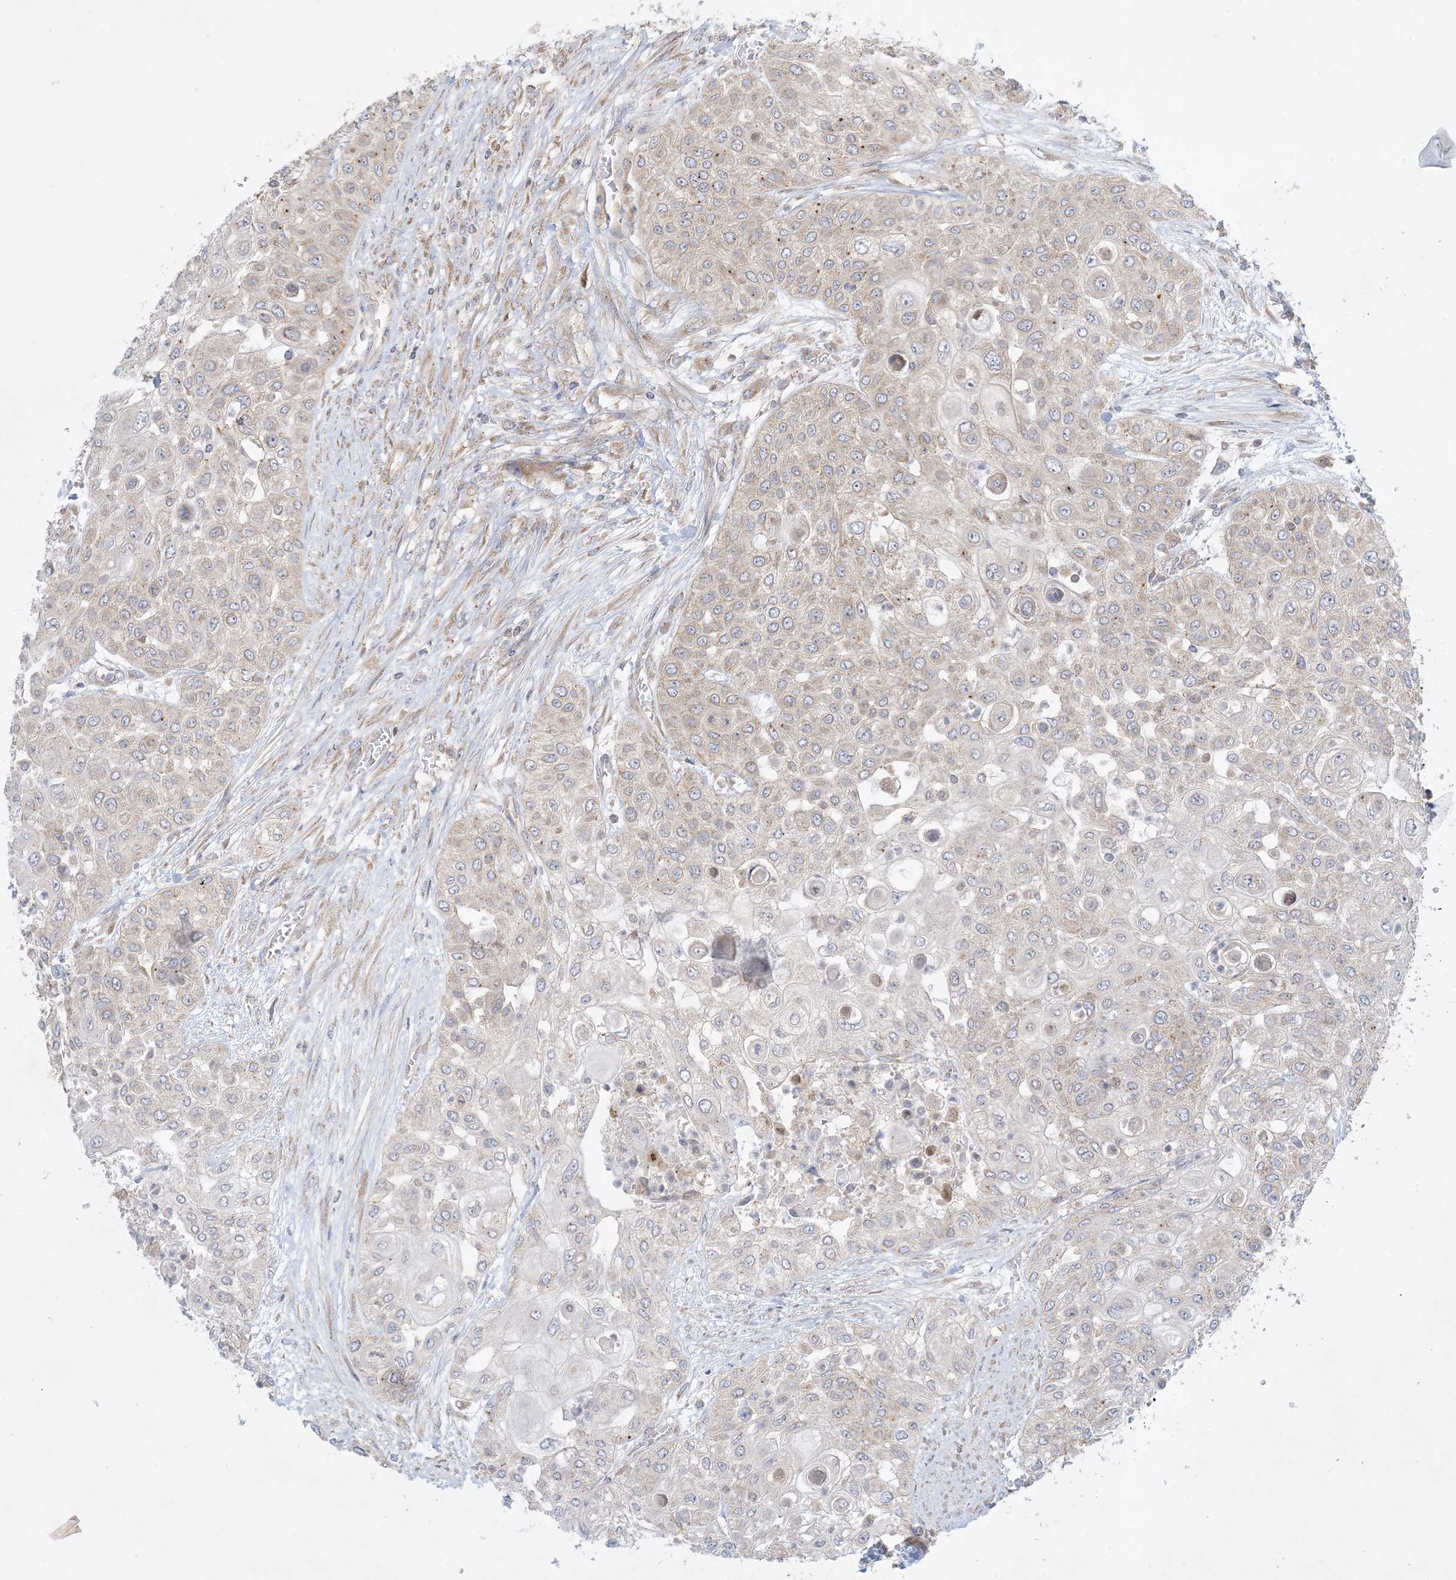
{"staining": {"intensity": "weak", "quantity": "<25%", "location": "cytoplasmic/membranous"}, "tissue": "urothelial cancer", "cell_type": "Tumor cells", "image_type": "cancer", "snomed": [{"axis": "morphology", "description": "Urothelial carcinoma, High grade"}, {"axis": "topography", "description": "Urinary bladder"}], "caption": "This histopathology image is of urothelial carcinoma (high-grade) stained with immunohistochemistry (IHC) to label a protein in brown with the nuclei are counter-stained blue. There is no expression in tumor cells.", "gene": "RPP40", "patient": {"sex": "female", "age": 79}}